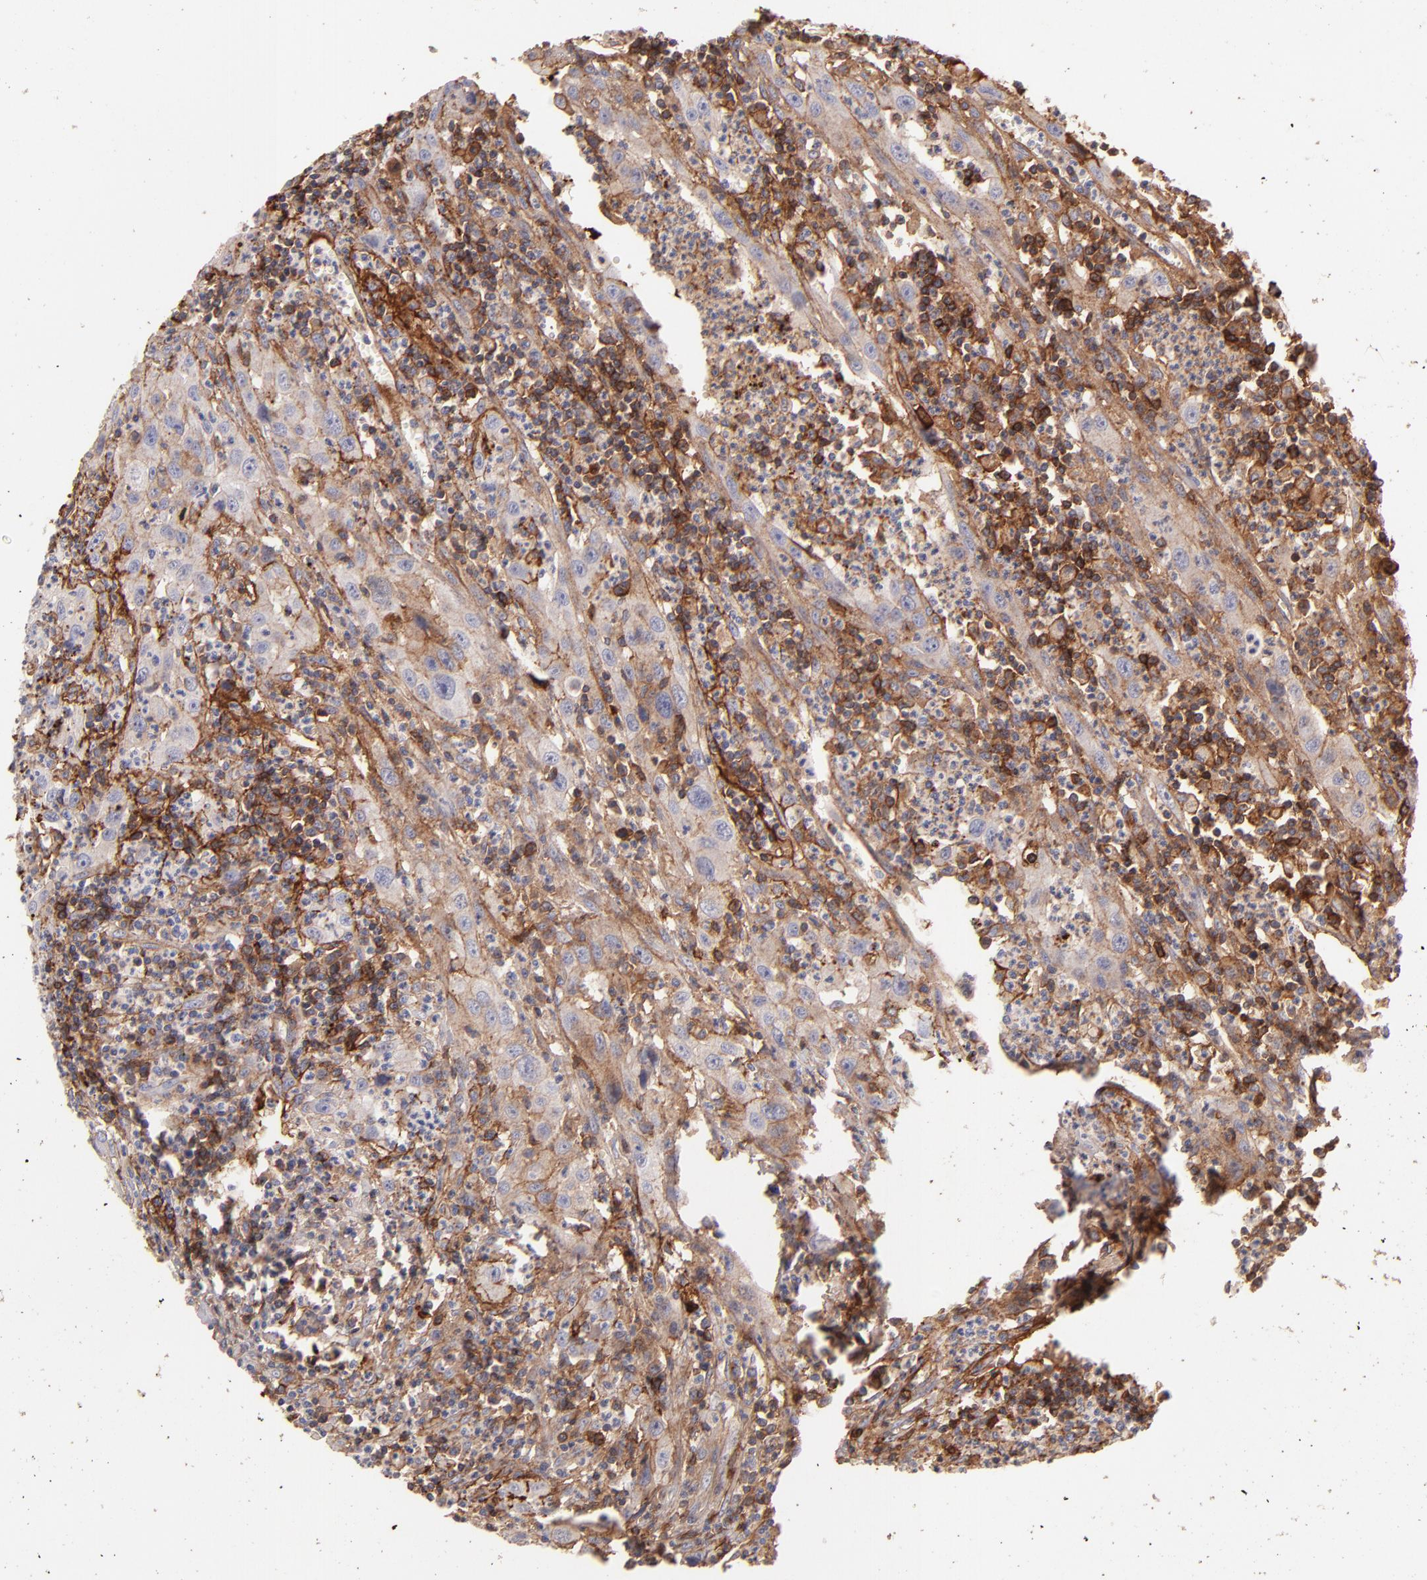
{"staining": {"intensity": "weak", "quantity": ">75%", "location": "cytoplasmic/membranous"}, "tissue": "urothelial cancer", "cell_type": "Tumor cells", "image_type": "cancer", "snomed": [{"axis": "morphology", "description": "Urothelial carcinoma, High grade"}, {"axis": "topography", "description": "Urinary bladder"}], "caption": "This is an image of immunohistochemistry (IHC) staining of urothelial cancer, which shows weak positivity in the cytoplasmic/membranous of tumor cells.", "gene": "FGB", "patient": {"sex": "male", "age": 66}}